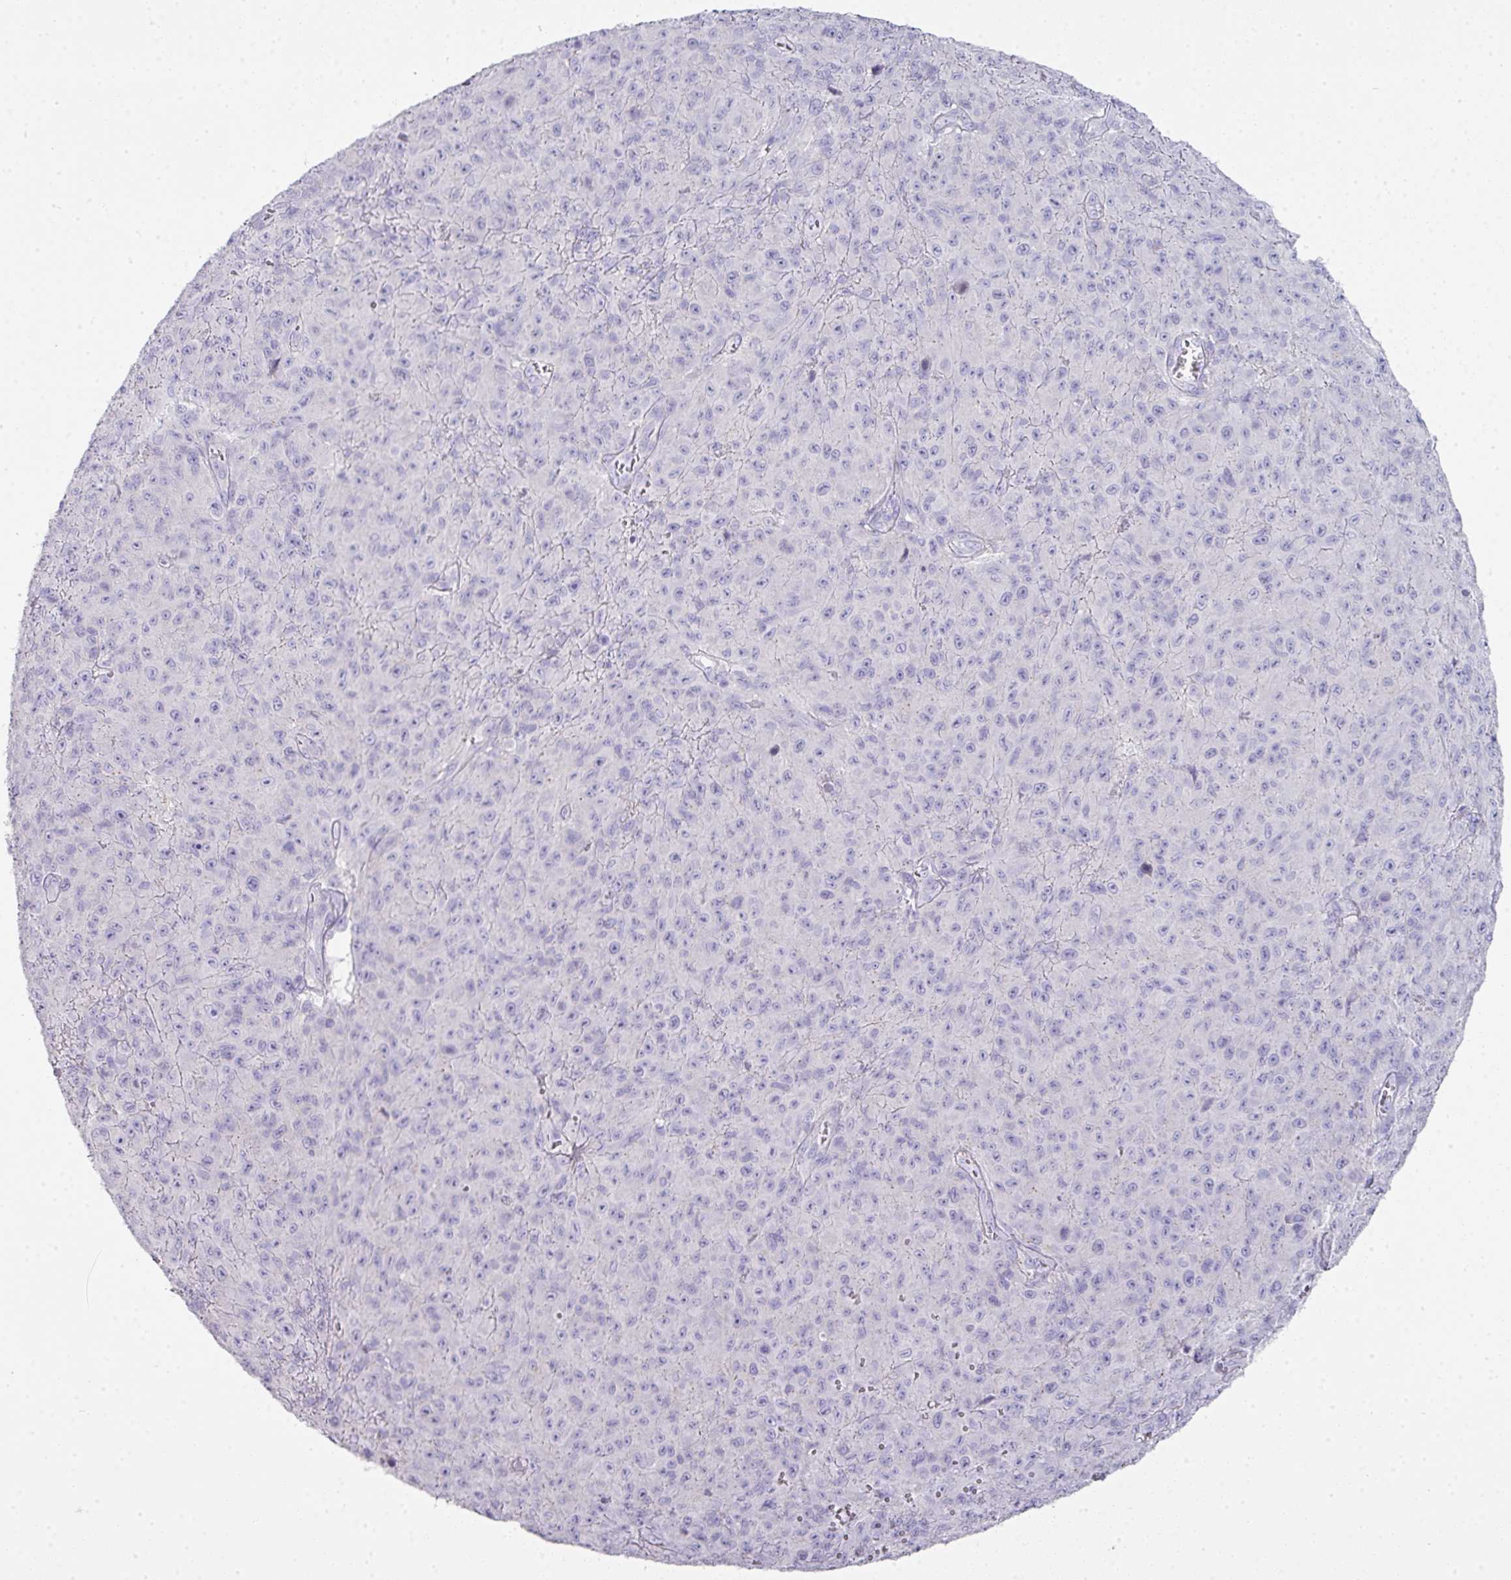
{"staining": {"intensity": "negative", "quantity": "none", "location": "none"}, "tissue": "melanoma", "cell_type": "Tumor cells", "image_type": "cancer", "snomed": [{"axis": "morphology", "description": "Malignant melanoma, NOS"}, {"axis": "topography", "description": "Skin"}], "caption": "Melanoma stained for a protein using immunohistochemistry shows no staining tumor cells.", "gene": "GLI4", "patient": {"sex": "male", "age": 46}}